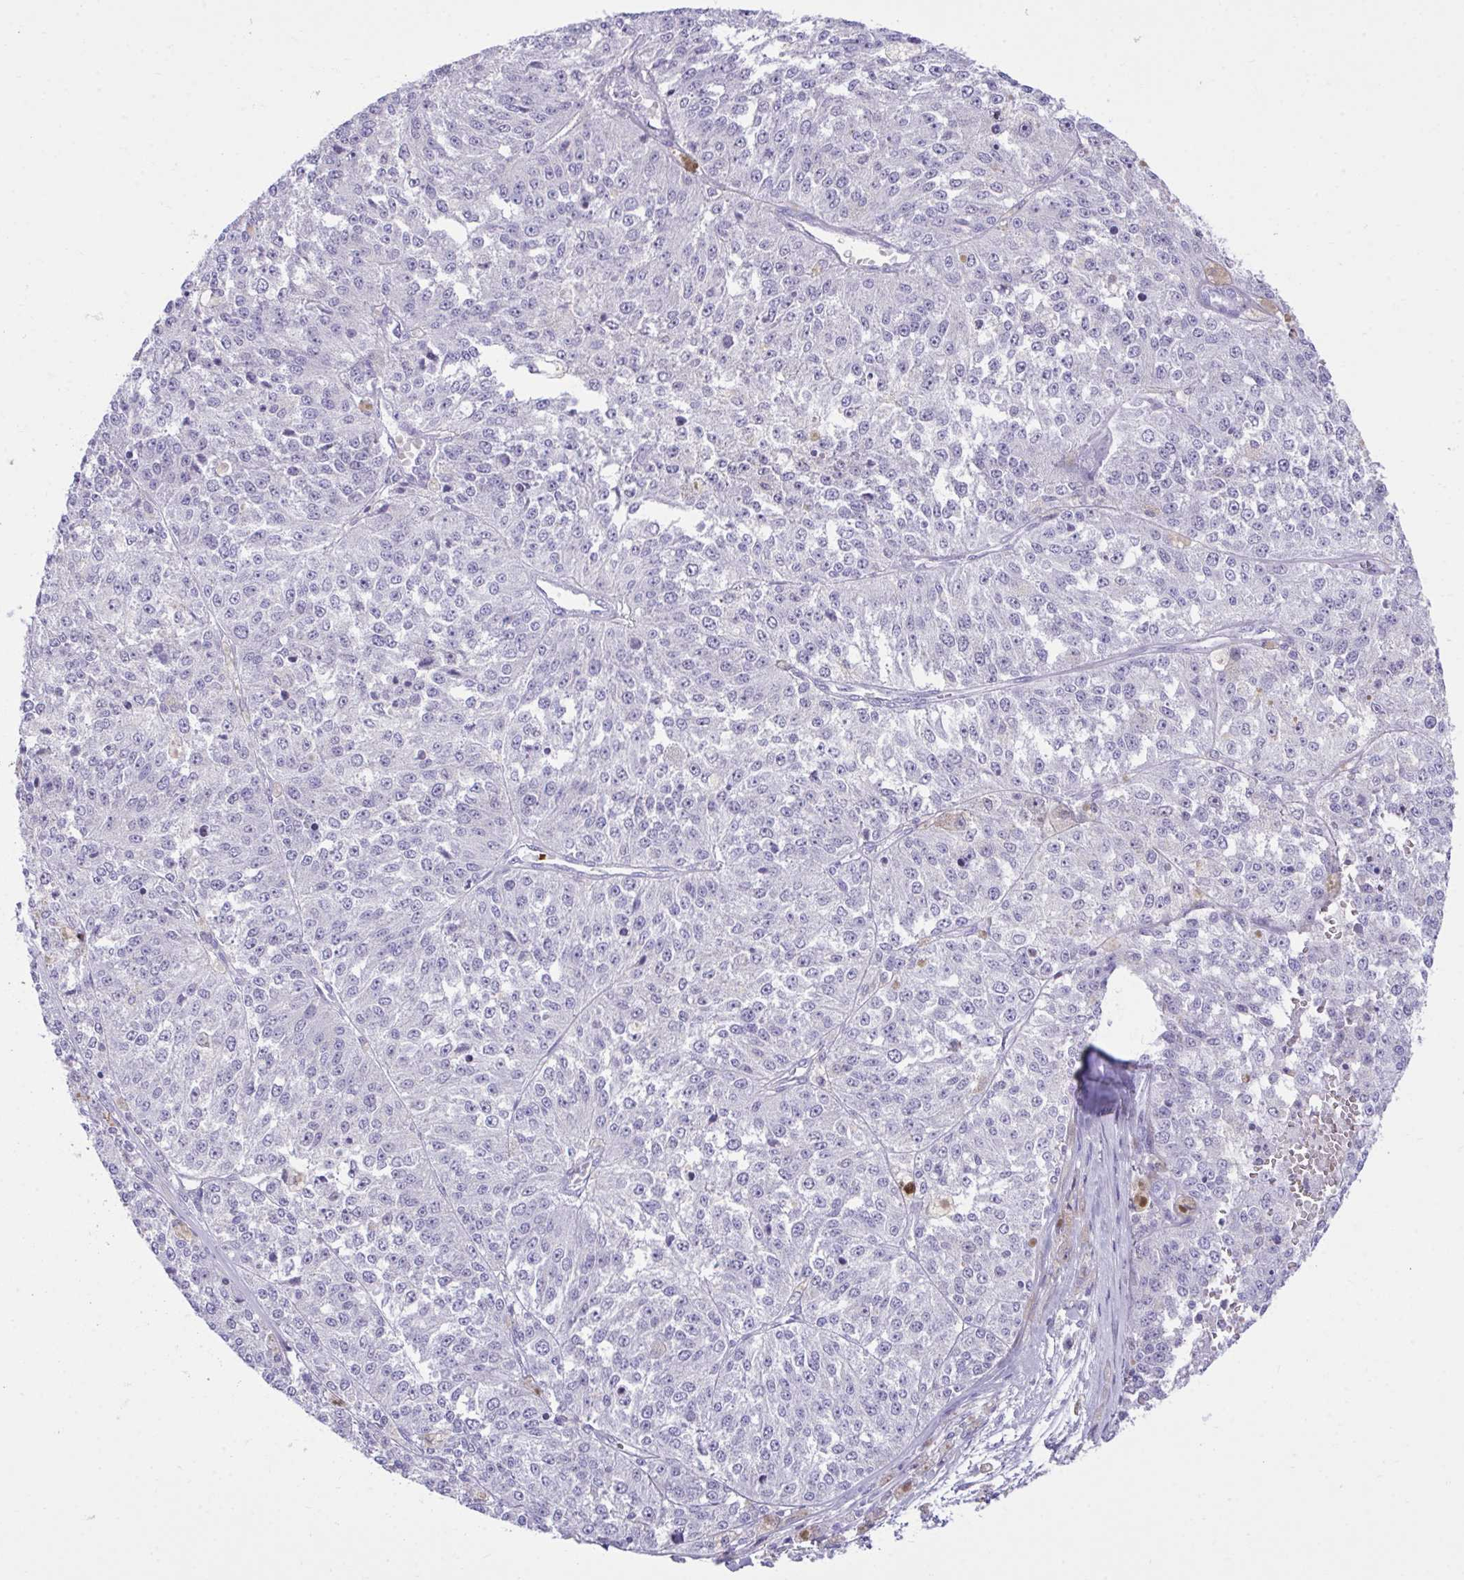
{"staining": {"intensity": "negative", "quantity": "none", "location": "none"}, "tissue": "melanoma", "cell_type": "Tumor cells", "image_type": "cancer", "snomed": [{"axis": "morphology", "description": "Malignant melanoma, Metastatic site"}, {"axis": "topography", "description": "Lymph node"}], "caption": "Melanoma stained for a protein using immunohistochemistry reveals no staining tumor cells.", "gene": "PLEKHH1", "patient": {"sex": "female", "age": 64}}